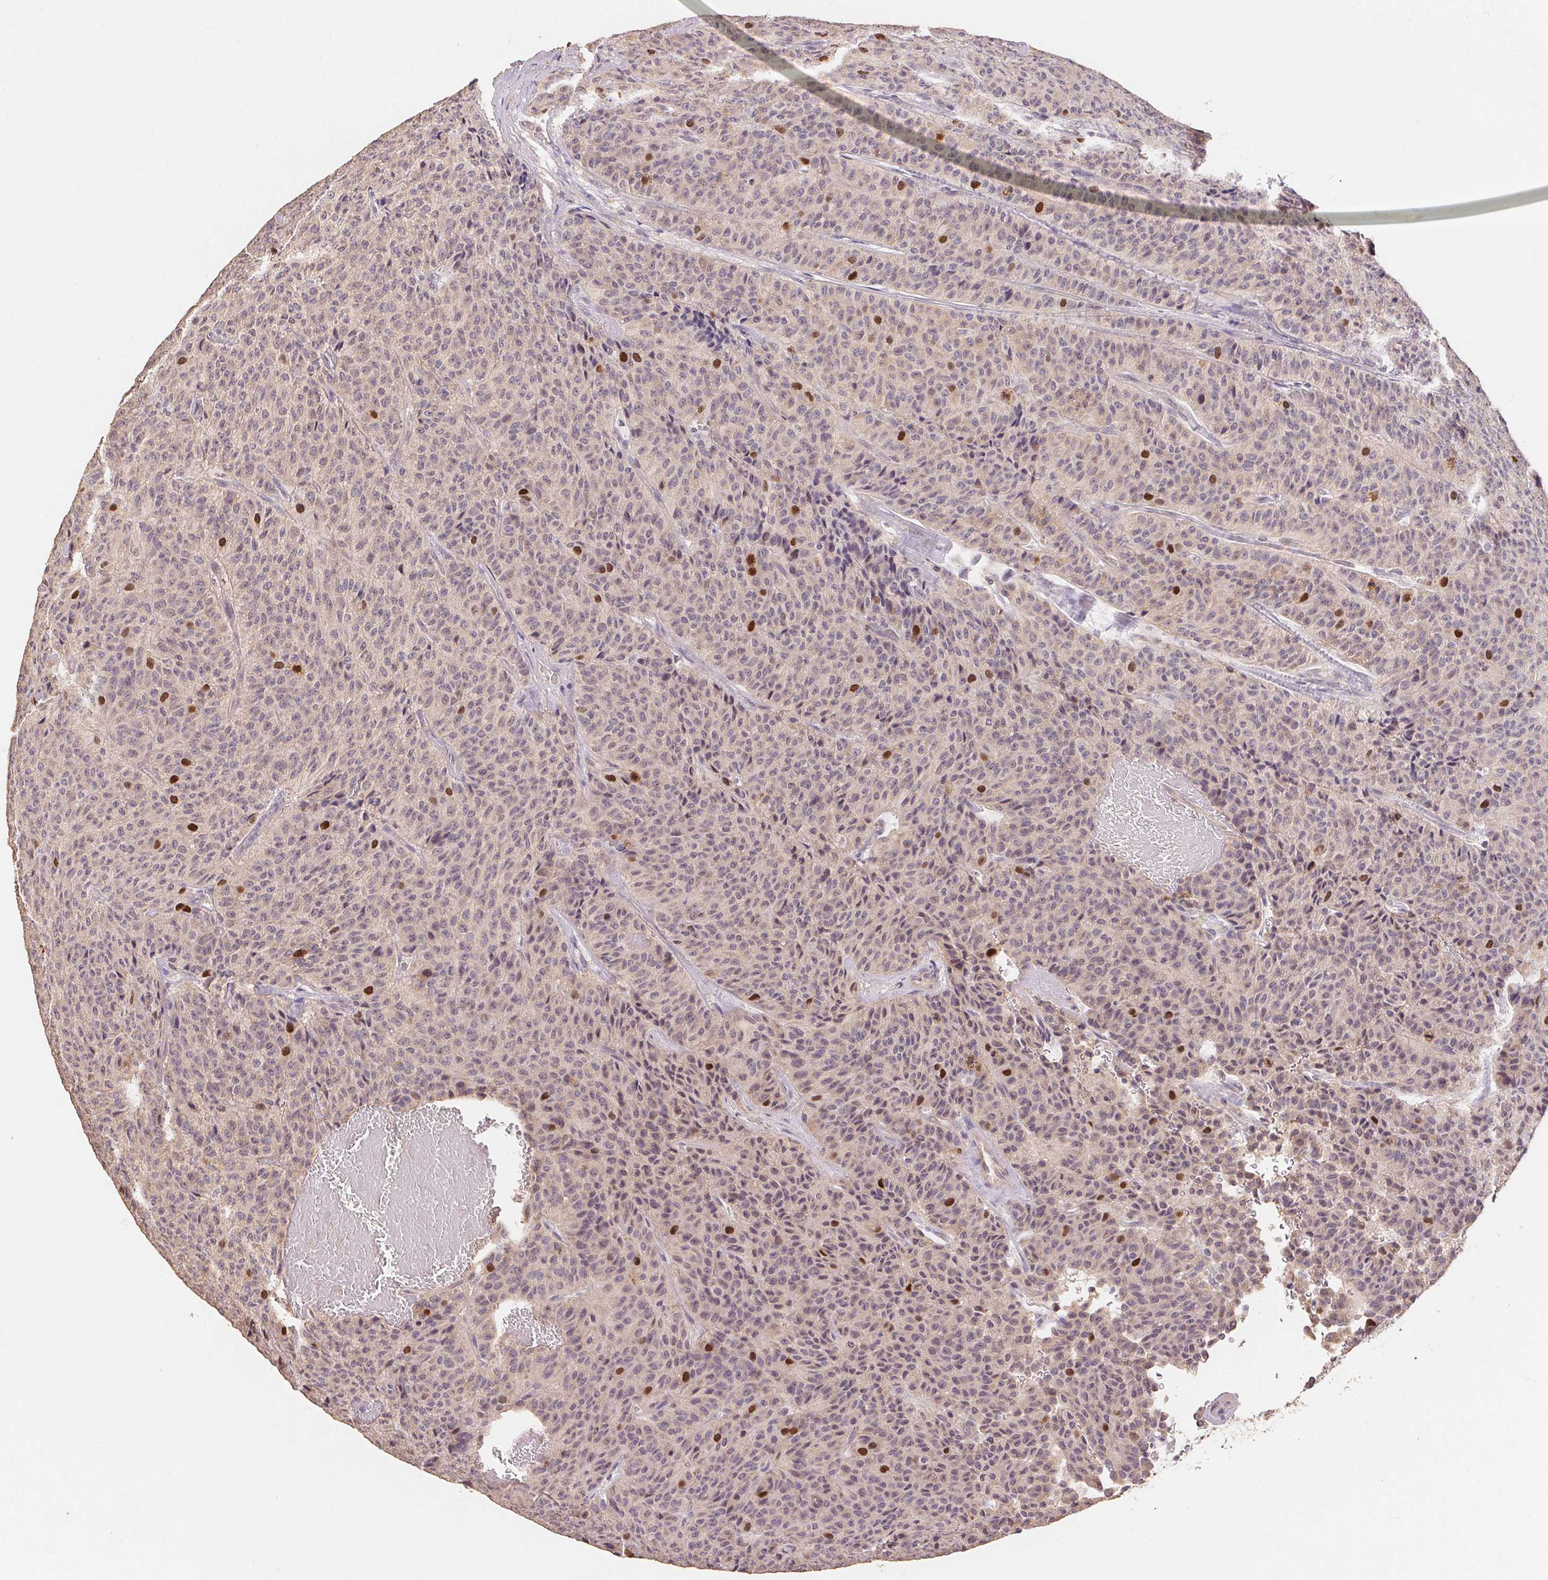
{"staining": {"intensity": "strong", "quantity": "<25%", "location": "nuclear"}, "tissue": "carcinoid", "cell_type": "Tumor cells", "image_type": "cancer", "snomed": [{"axis": "morphology", "description": "Carcinoid, malignant, NOS"}, {"axis": "topography", "description": "Lung"}], "caption": "Immunohistochemistry (DAB) staining of human carcinoid reveals strong nuclear protein expression in approximately <25% of tumor cells. (DAB (3,3'-diaminobenzidine) = brown stain, brightfield microscopy at high magnification).", "gene": "CENPF", "patient": {"sex": "male", "age": 71}}